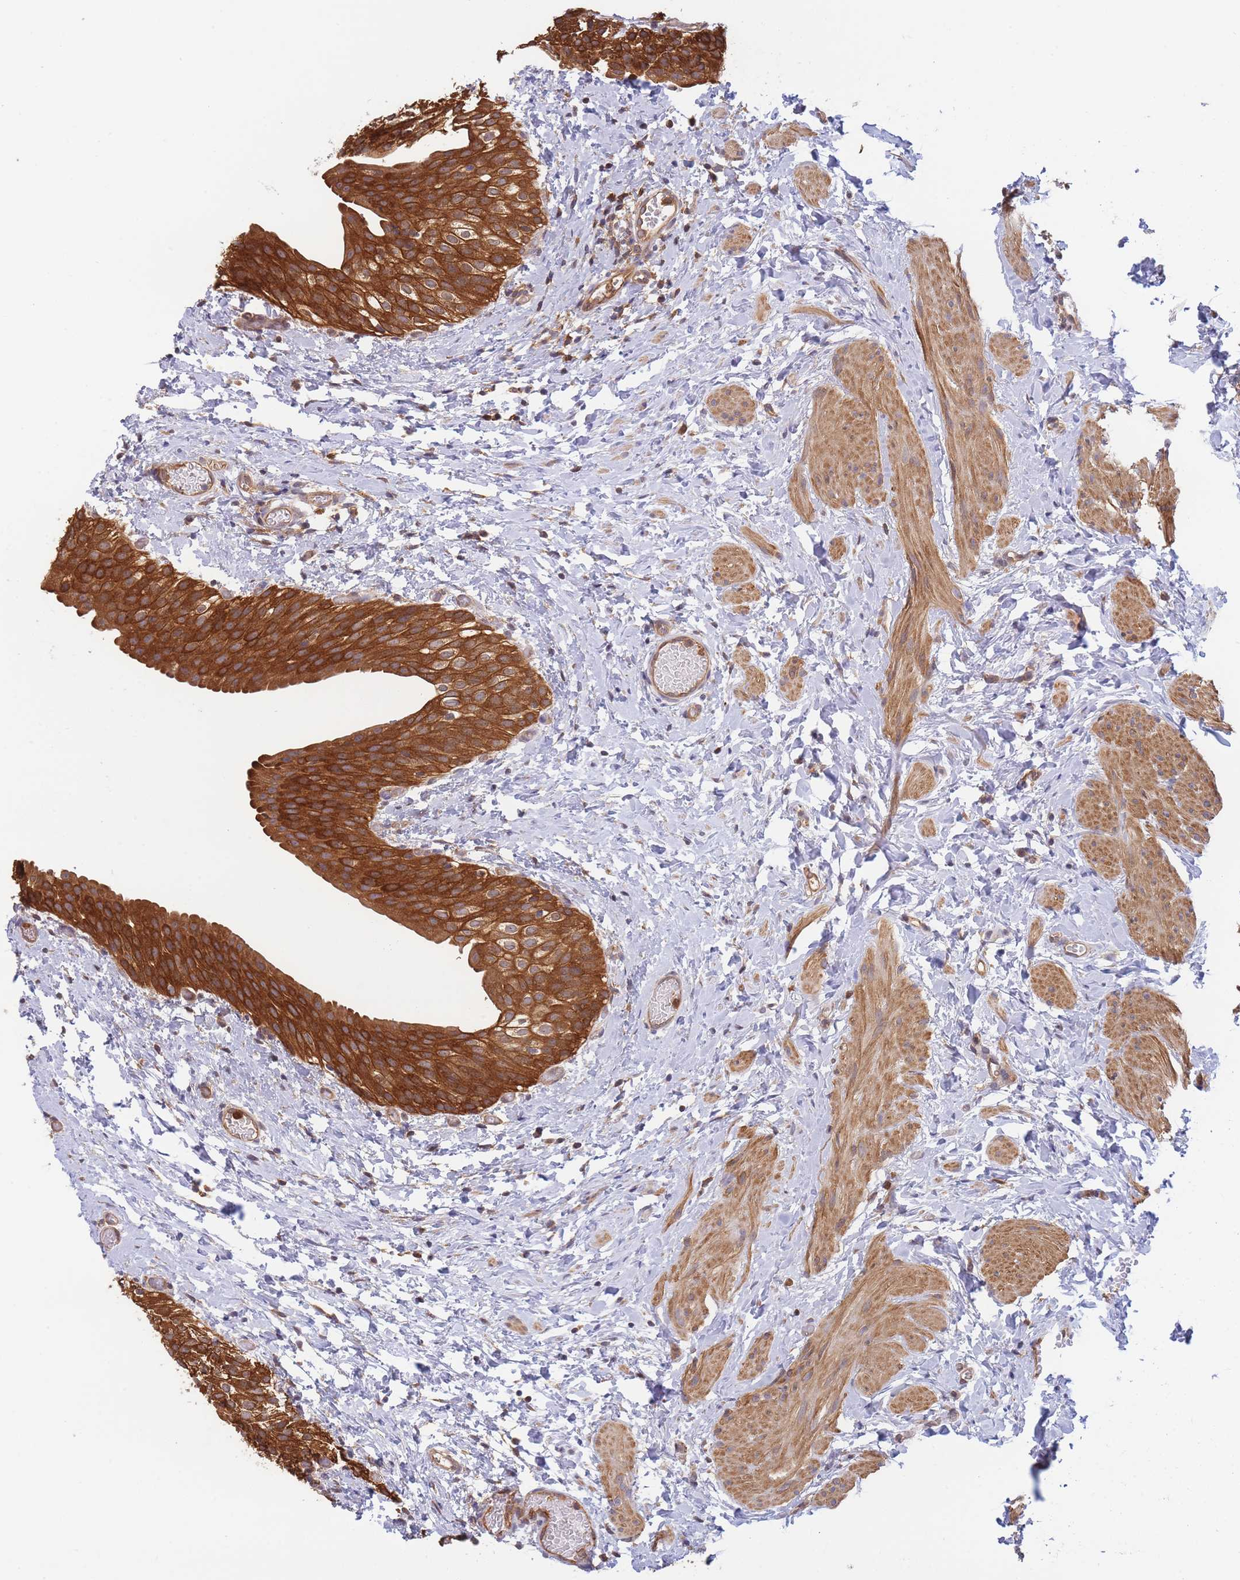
{"staining": {"intensity": "strong", "quantity": ">75%", "location": "cytoplasmic/membranous"}, "tissue": "urinary bladder", "cell_type": "Urothelial cells", "image_type": "normal", "snomed": [{"axis": "morphology", "description": "Normal tissue, NOS"}, {"axis": "topography", "description": "Urinary bladder"}], "caption": "An immunohistochemistry image of unremarkable tissue is shown. Protein staining in brown highlights strong cytoplasmic/membranous positivity in urinary bladder within urothelial cells.", "gene": "SLC4A9", "patient": {"sex": "male", "age": 1}}